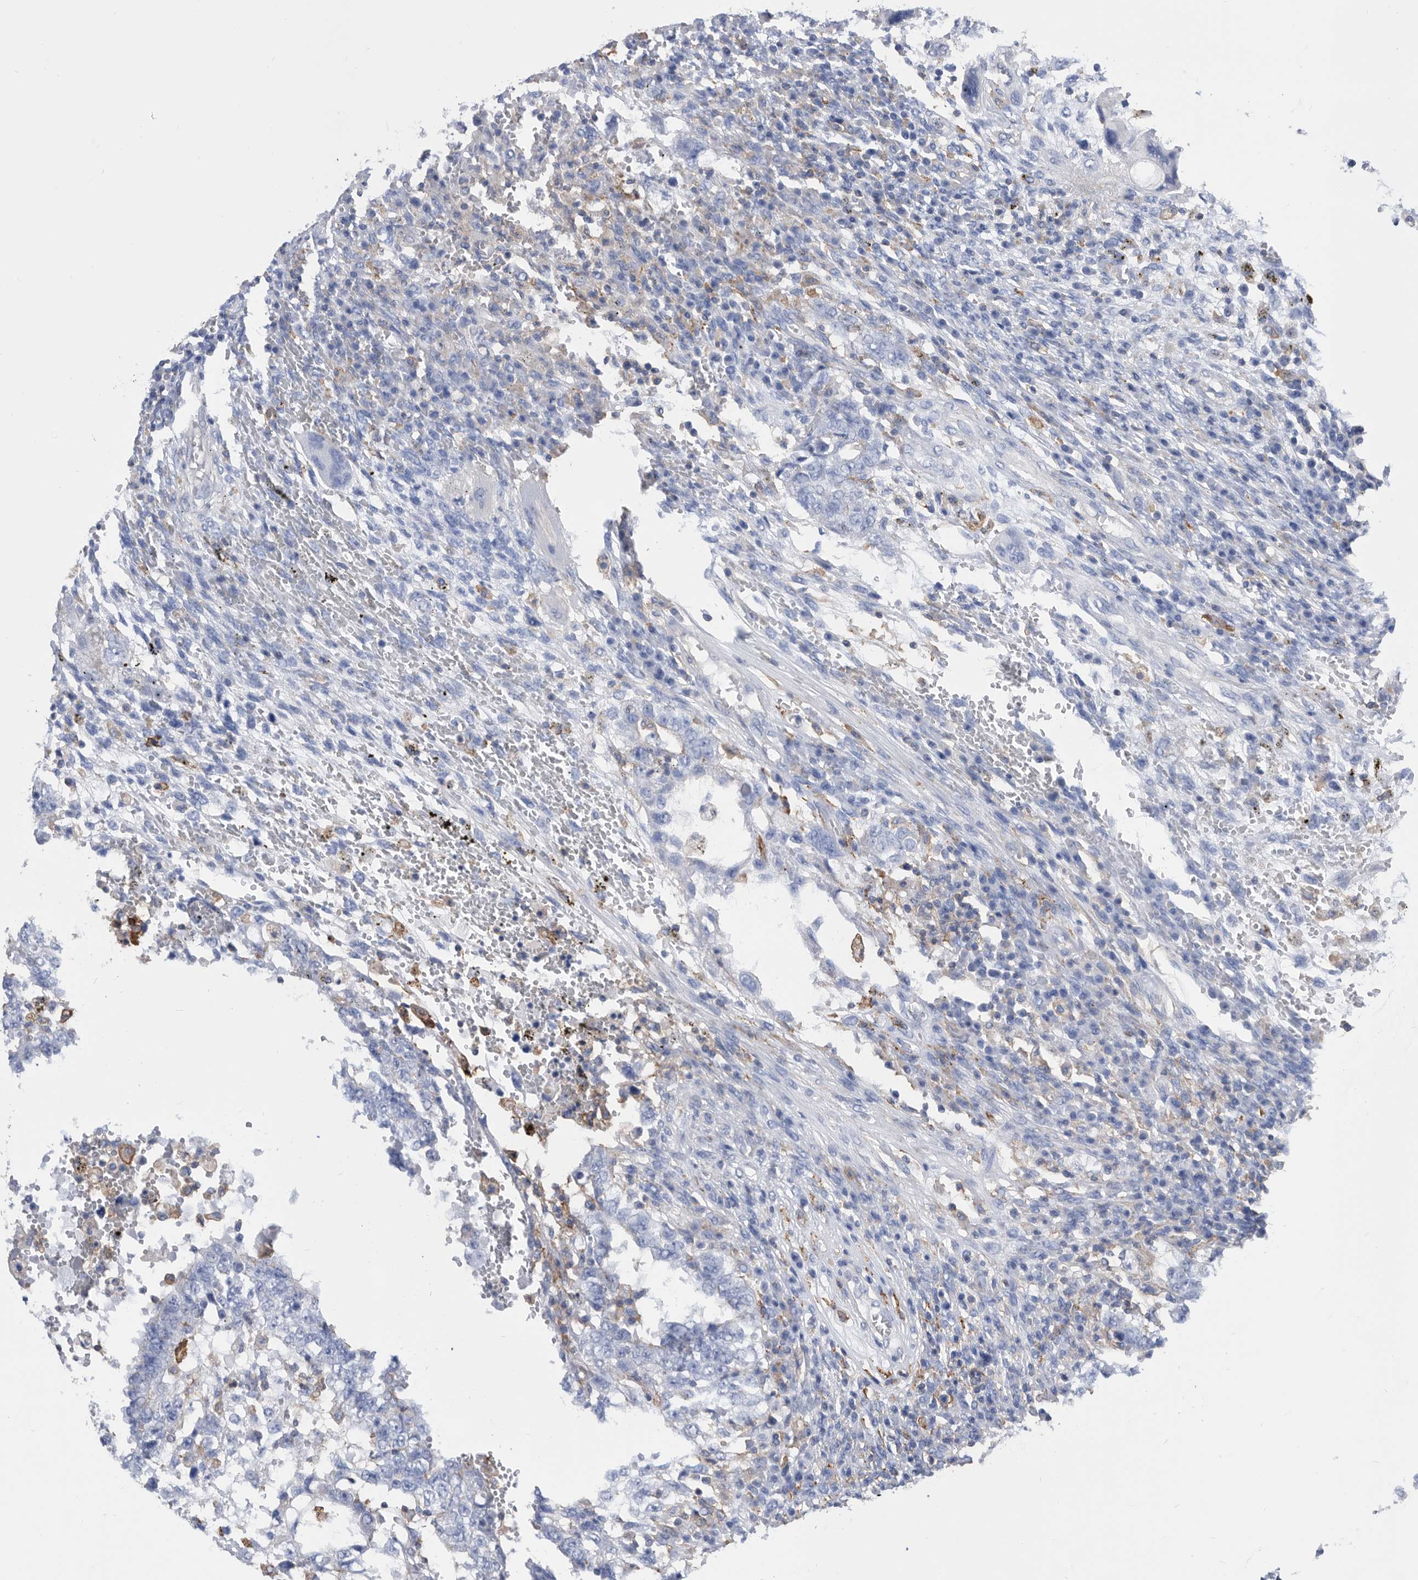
{"staining": {"intensity": "negative", "quantity": "none", "location": "none"}, "tissue": "testis cancer", "cell_type": "Tumor cells", "image_type": "cancer", "snomed": [{"axis": "morphology", "description": "Carcinoma, Embryonal, NOS"}, {"axis": "topography", "description": "Testis"}], "caption": "Tumor cells show no significant protein staining in embryonal carcinoma (testis).", "gene": "MS4A4A", "patient": {"sex": "male", "age": 26}}